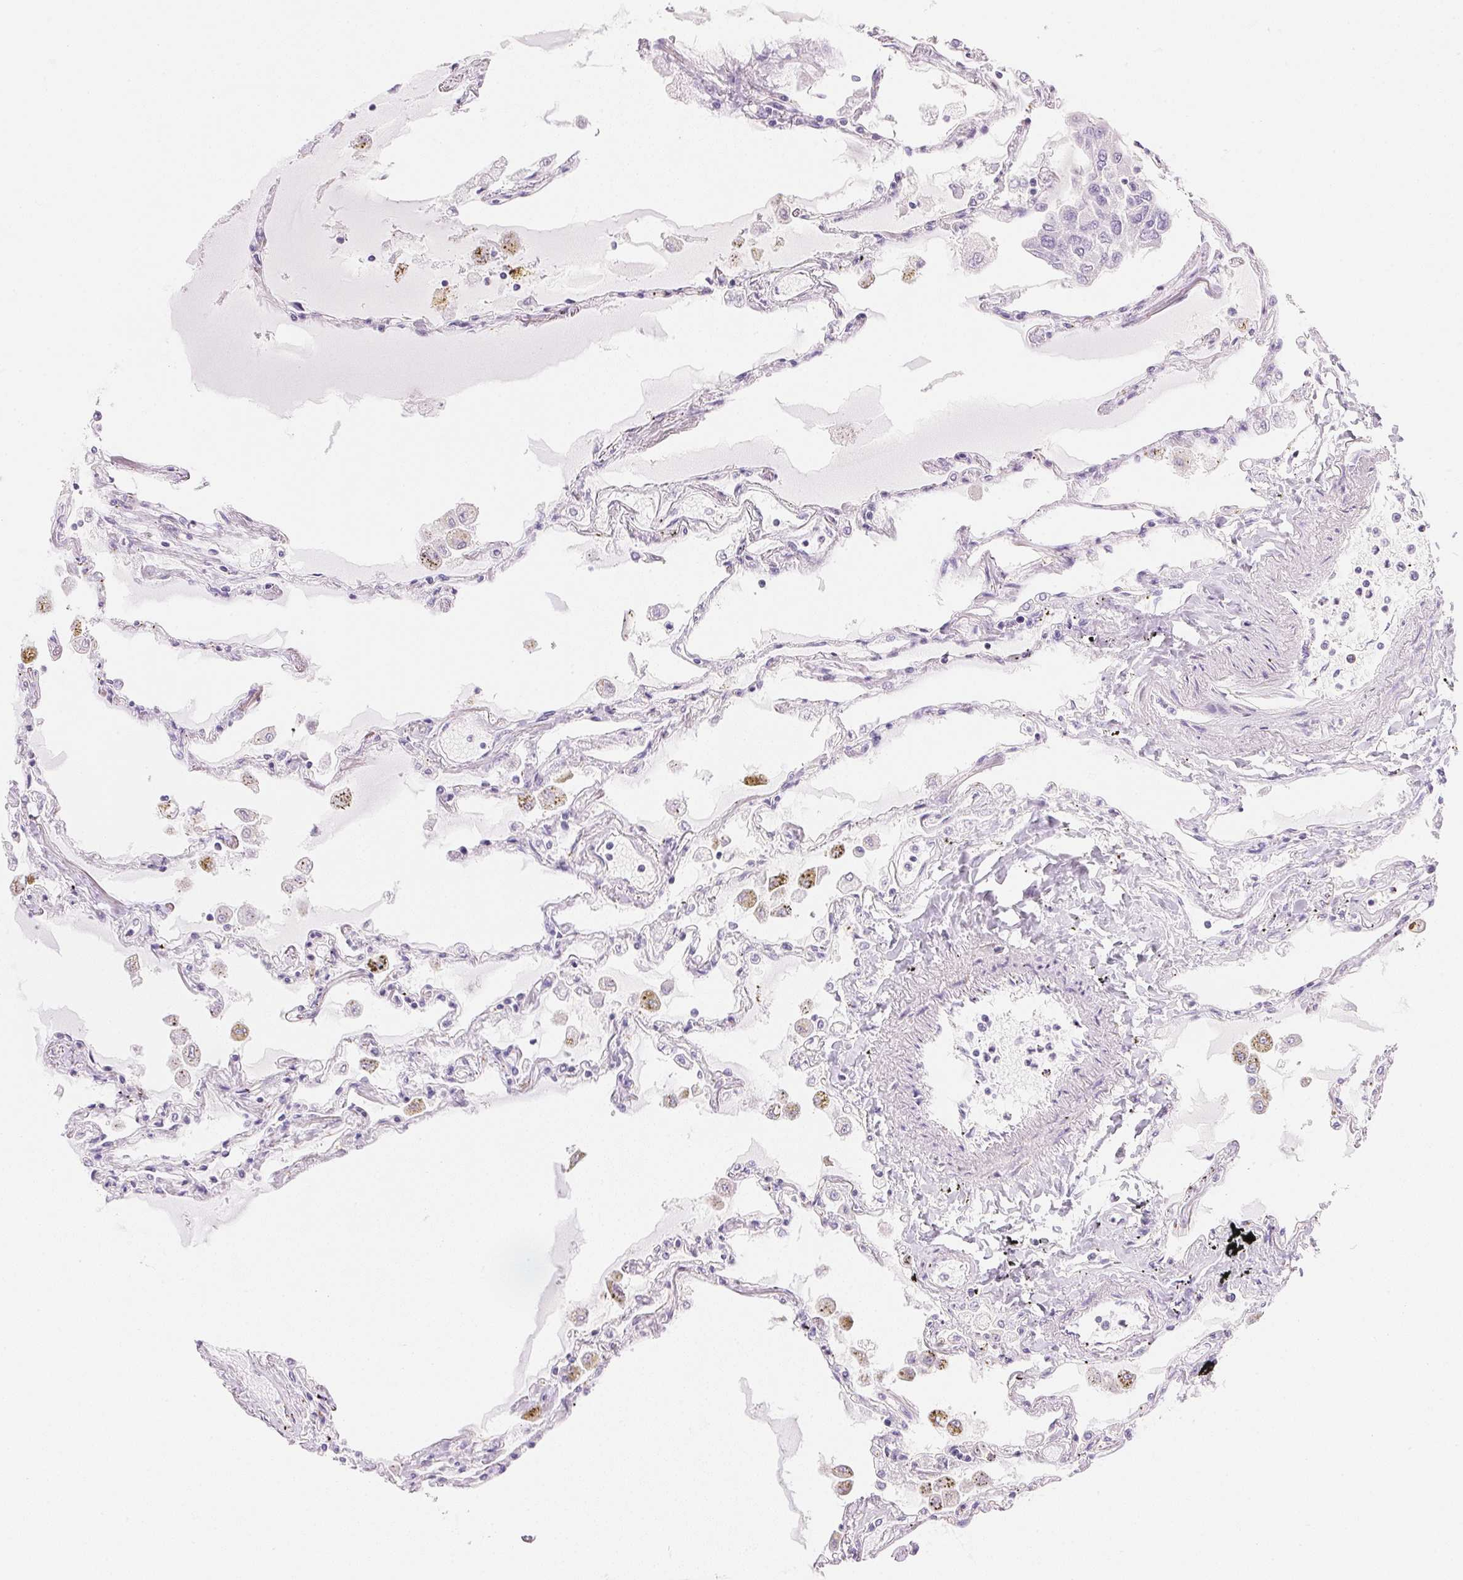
{"staining": {"intensity": "negative", "quantity": "none", "location": "none"}, "tissue": "lung", "cell_type": "Alveolar cells", "image_type": "normal", "snomed": [{"axis": "morphology", "description": "Normal tissue, NOS"}, {"axis": "morphology", "description": "Adenocarcinoma, NOS"}, {"axis": "topography", "description": "Cartilage tissue"}, {"axis": "topography", "description": "Lung"}], "caption": "Image shows no significant protein positivity in alveolar cells of unremarkable lung.", "gene": "KCNE2", "patient": {"sex": "female", "age": 67}}